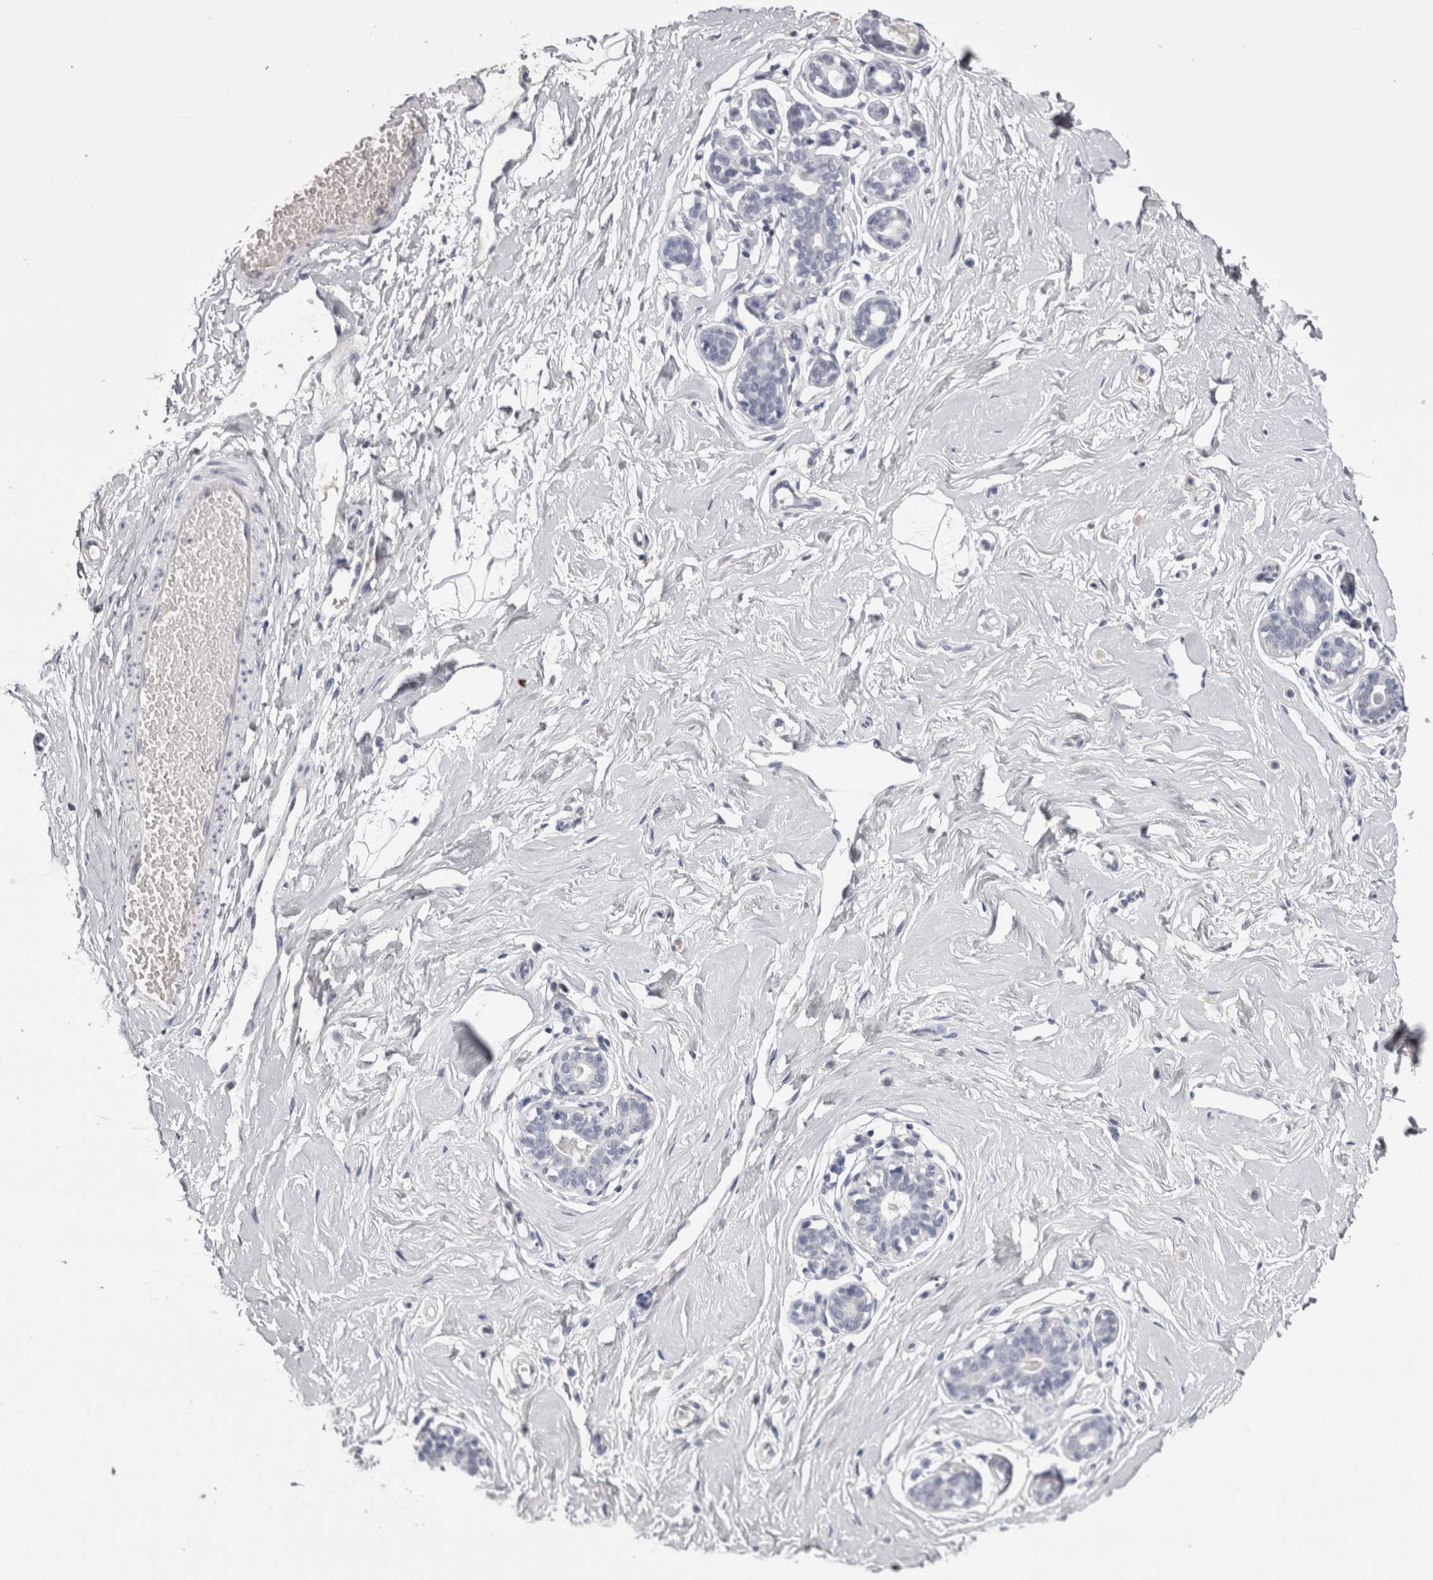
{"staining": {"intensity": "negative", "quantity": "none", "location": "none"}, "tissue": "breast", "cell_type": "Adipocytes", "image_type": "normal", "snomed": [{"axis": "morphology", "description": "Normal tissue, NOS"}, {"axis": "morphology", "description": "Adenoma, NOS"}, {"axis": "topography", "description": "Breast"}], "caption": "Immunohistochemistry histopathology image of normal breast: breast stained with DAB demonstrates no significant protein staining in adipocytes. Nuclei are stained in blue.", "gene": "CDHR5", "patient": {"sex": "female", "age": 23}}